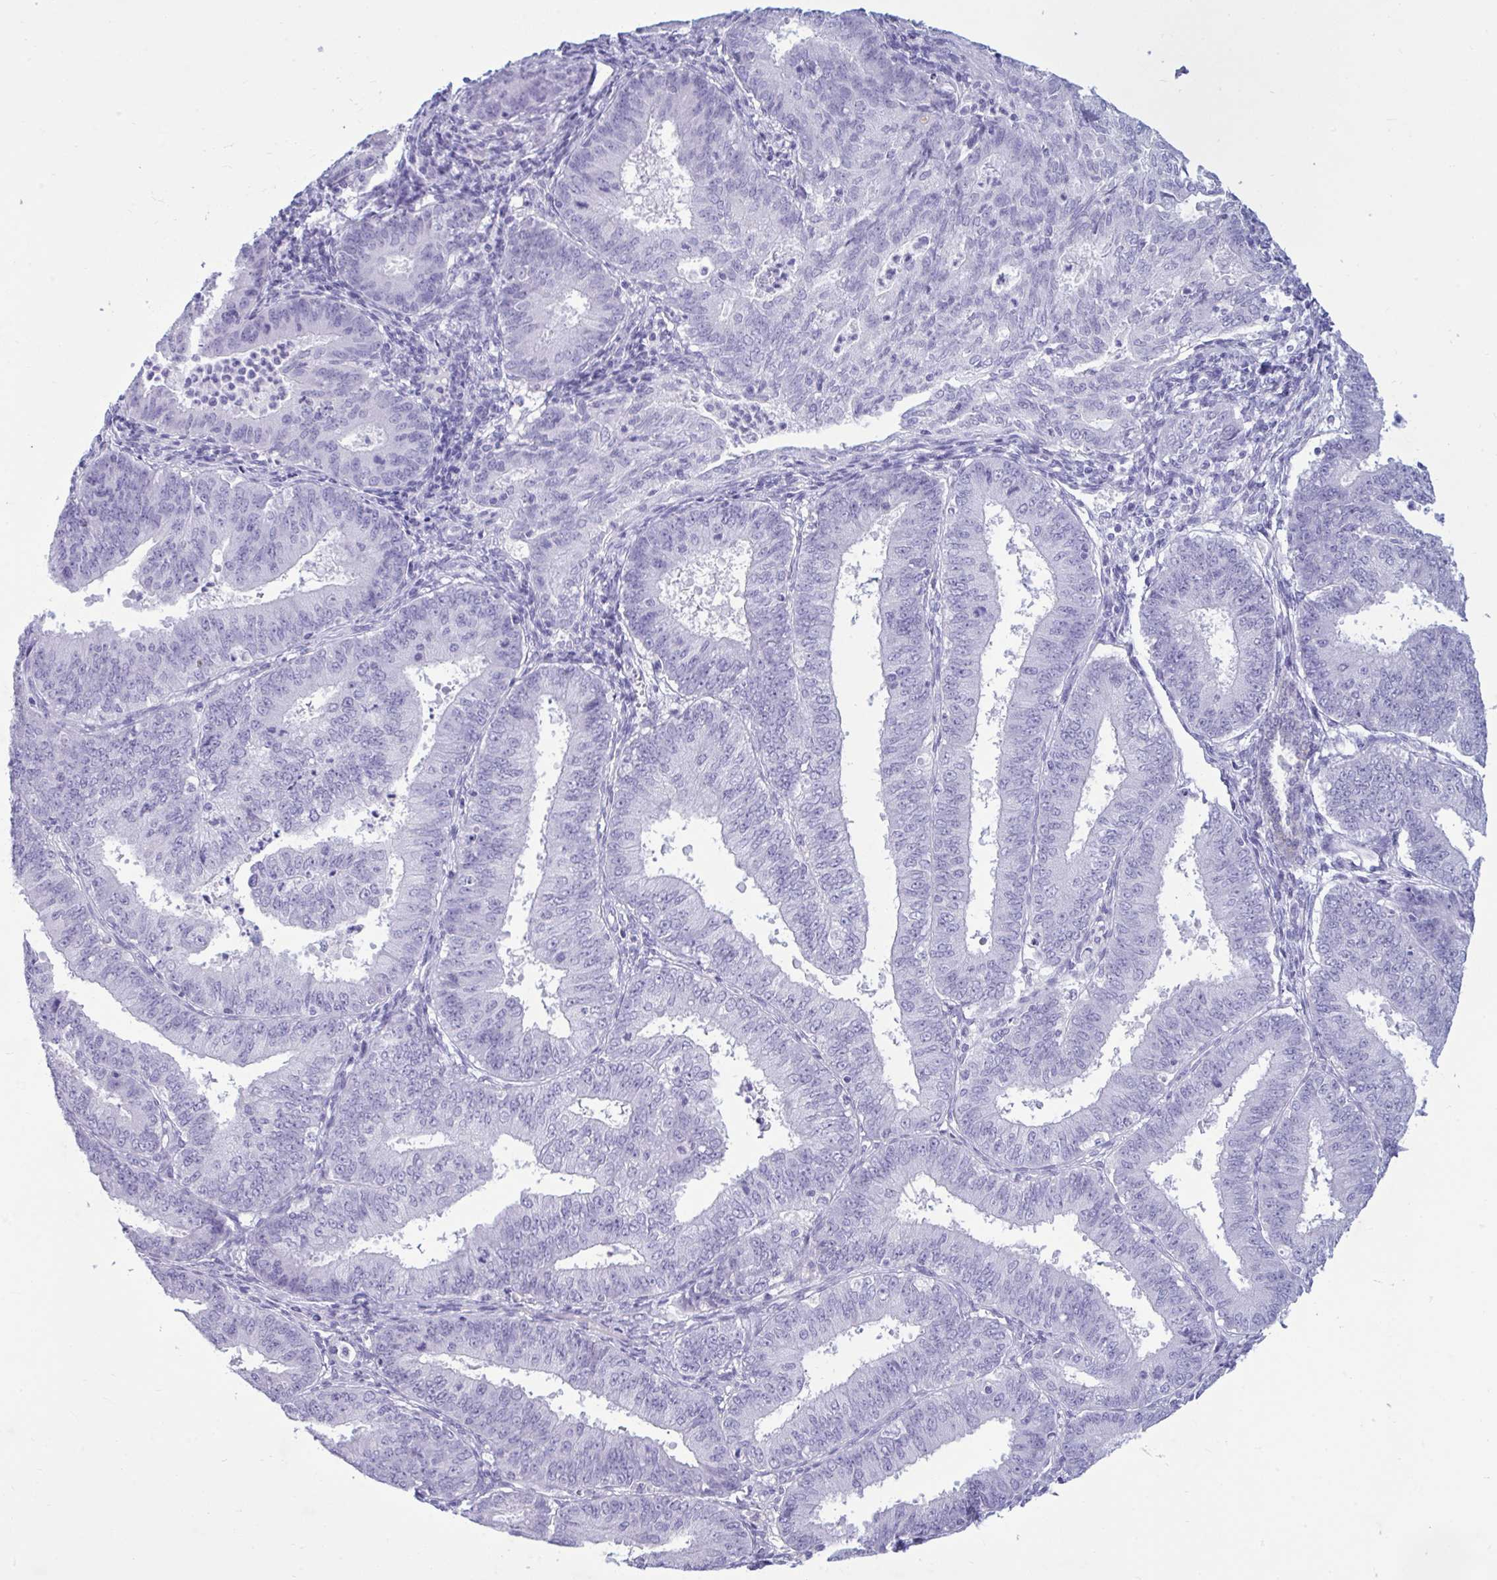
{"staining": {"intensity": "negative", "quantity": "none", "location": "none"}, "tissue": "endometrial cancer", "cell_type": "Tumor cells", "image_type": "cancer", "snomed": [{"axis": "morphology", "description": "Adenocarcinoma, NOS"}, {"axis": "topography", "description": "Endometrium"}], "caption": "DAB immunohistochemical staining of human endometrial cancer (adenocarcinoma) shows no significant expression in tumor cells.", "gene": "ANKRD60", "patient": {"sex": "female", "age": 73}}